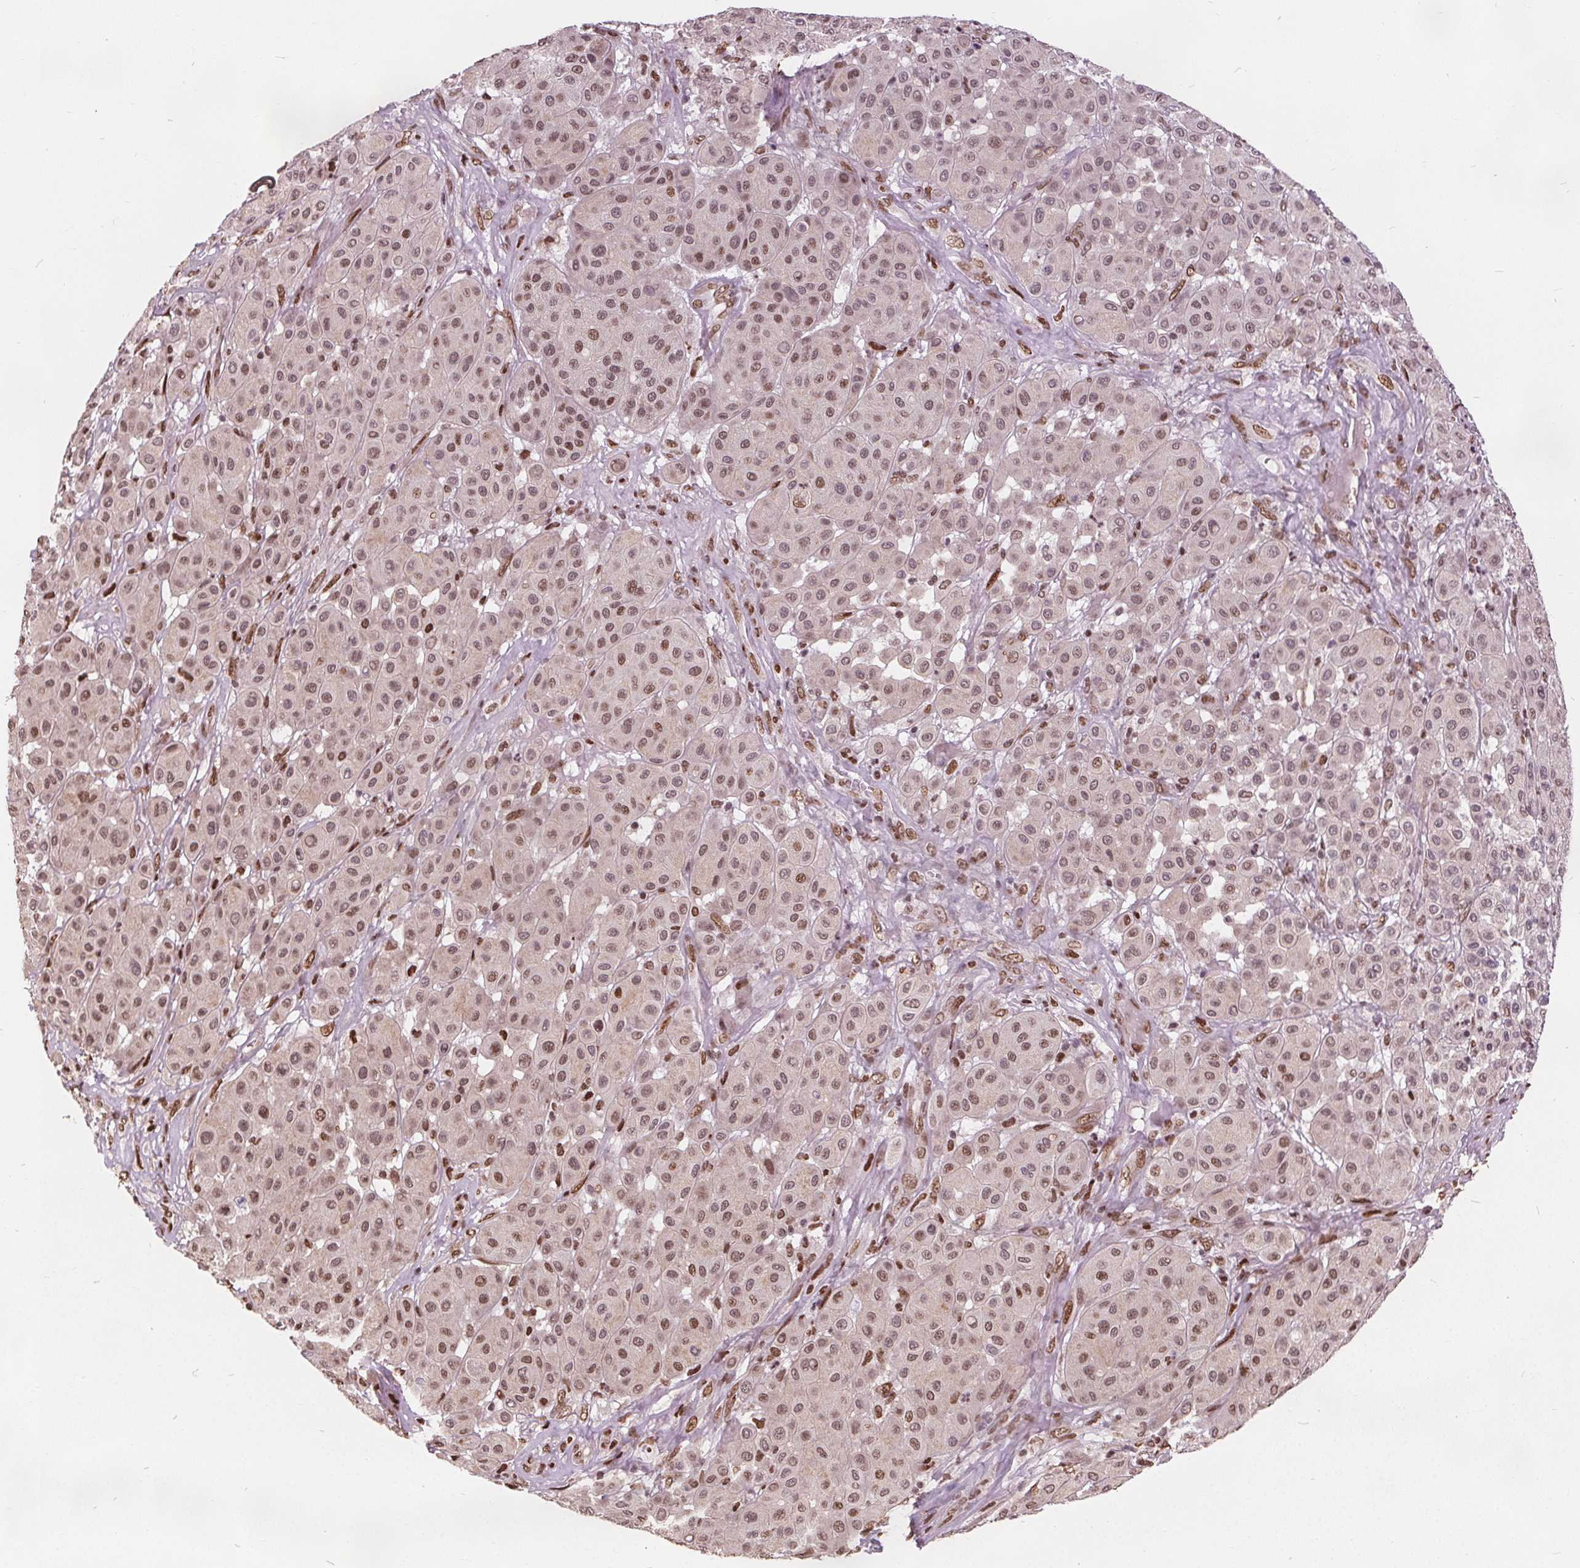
{"staining": {"intensity": "moderate", "quantity": ">75%", "location": "nuclear"}, "tissue": "melanoma", "cell_type": "Tumor cells", "image_type": "cancer", "snomed": [{"axis": "morphology", "description": "Malignant melanoma, Metastatic site"}, {"axis": "topography", "description": "Smooth muscle"}], "caption": "Immunohistochemical staining of human melanoma shows moderate nuclear protein positivity in about >75% of tumor cells.", "gene": "ISLR2", "patient": {"sex": "male", "age": 41}}